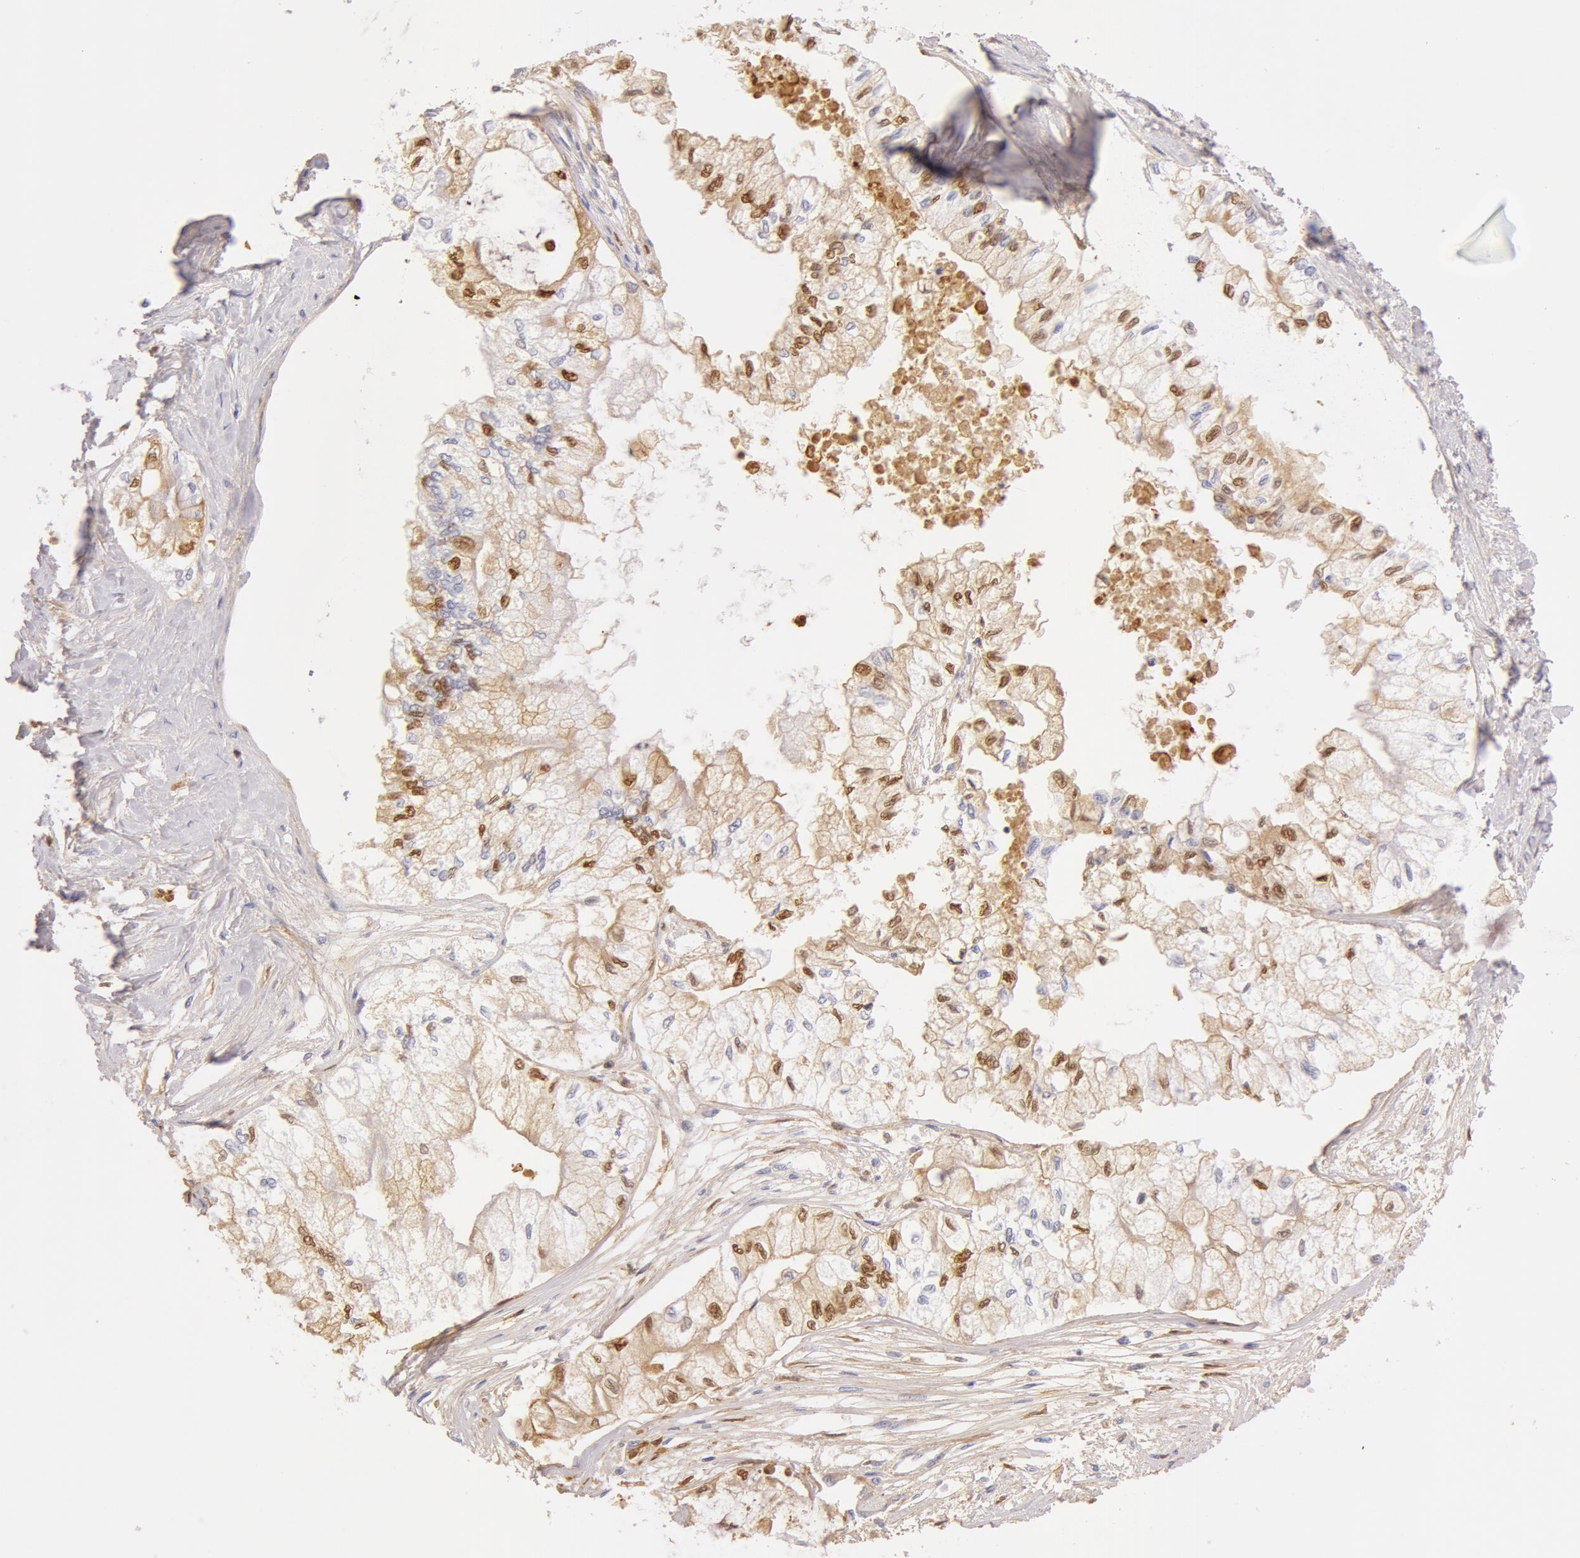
{"staining": {"intensity": "negative", "quantity": "none", "location": "none"}, "tissue": "pancreatic cancer", "cell_type": "Tumor cells", "image_type": "cancer", "snomed": [{"axis": "morphology", "description": "Adenocarcinoma, NOS"}, {"axis": "topography", "description": "Pancreas"}], "caption": "Immunohistochemistry of human adenocarcinoma (pancreatic) exhibits no positivity in tumor cells. (DAB IHC with hematoxylin counter stain).", "gene": "AHSG", "patient": {"sex": "male", "age": 79}}